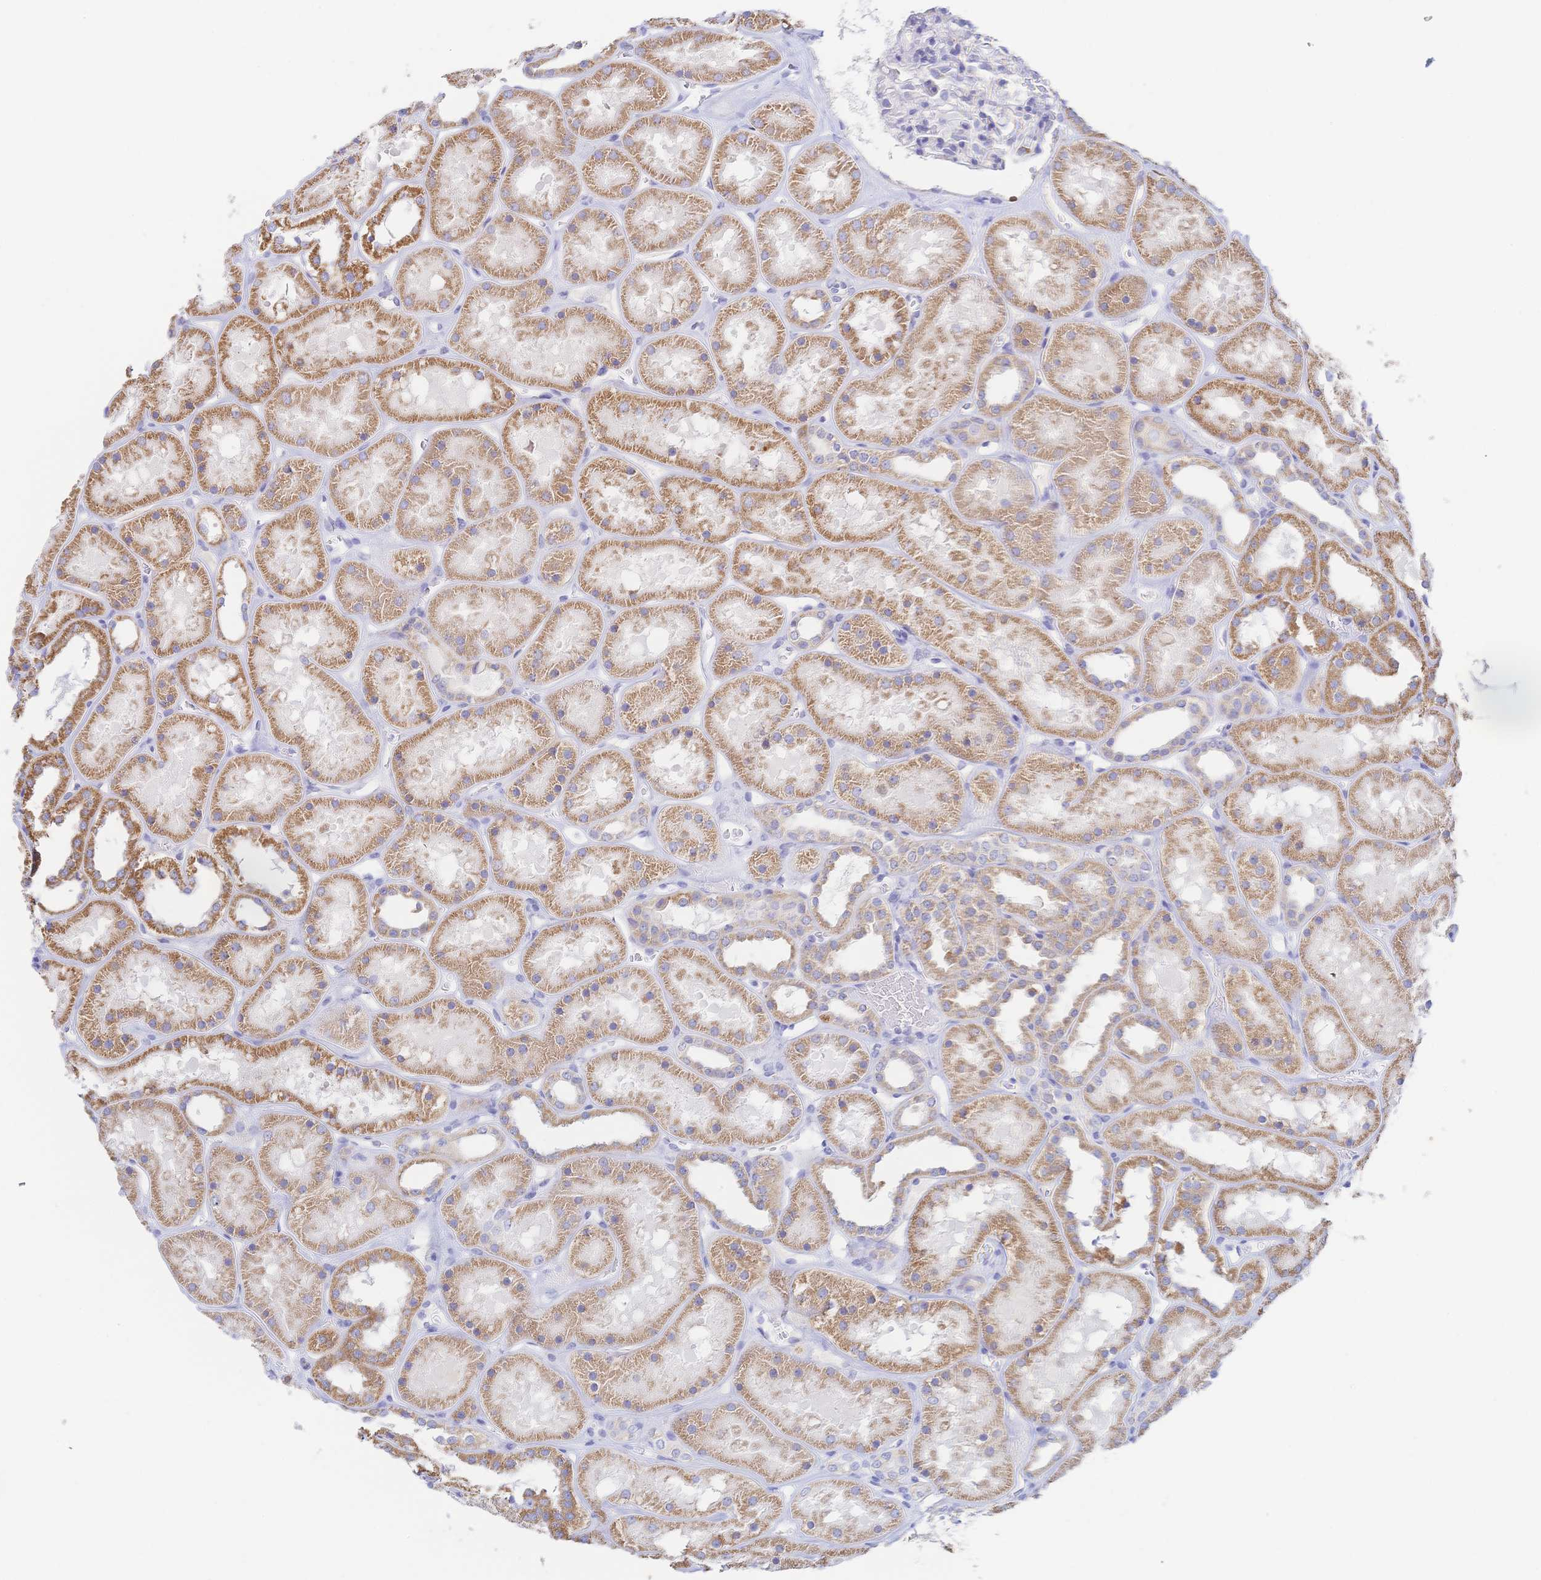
{"staining": {"intensity": "negative", "quantity": "none", "location": "none"}, "tissue": "kidney", "cell_type": "Cells in glomeruli", "image_type": "normal", "snomed": [{"axis": "morphology", "description": "Normal tissue, NOS"}, {"axis": "topography", "description": "Kidney"}], "caption": "Cells in glomeruli are negative for brown protein staining in normal kidney. (Brightfield microscopy of DAB (3,3'-diaminobenzidine) immunohistochemistry at high magnification).", "gene": "SYNGR4", "patient": {"sex": "female", "age": 41}}